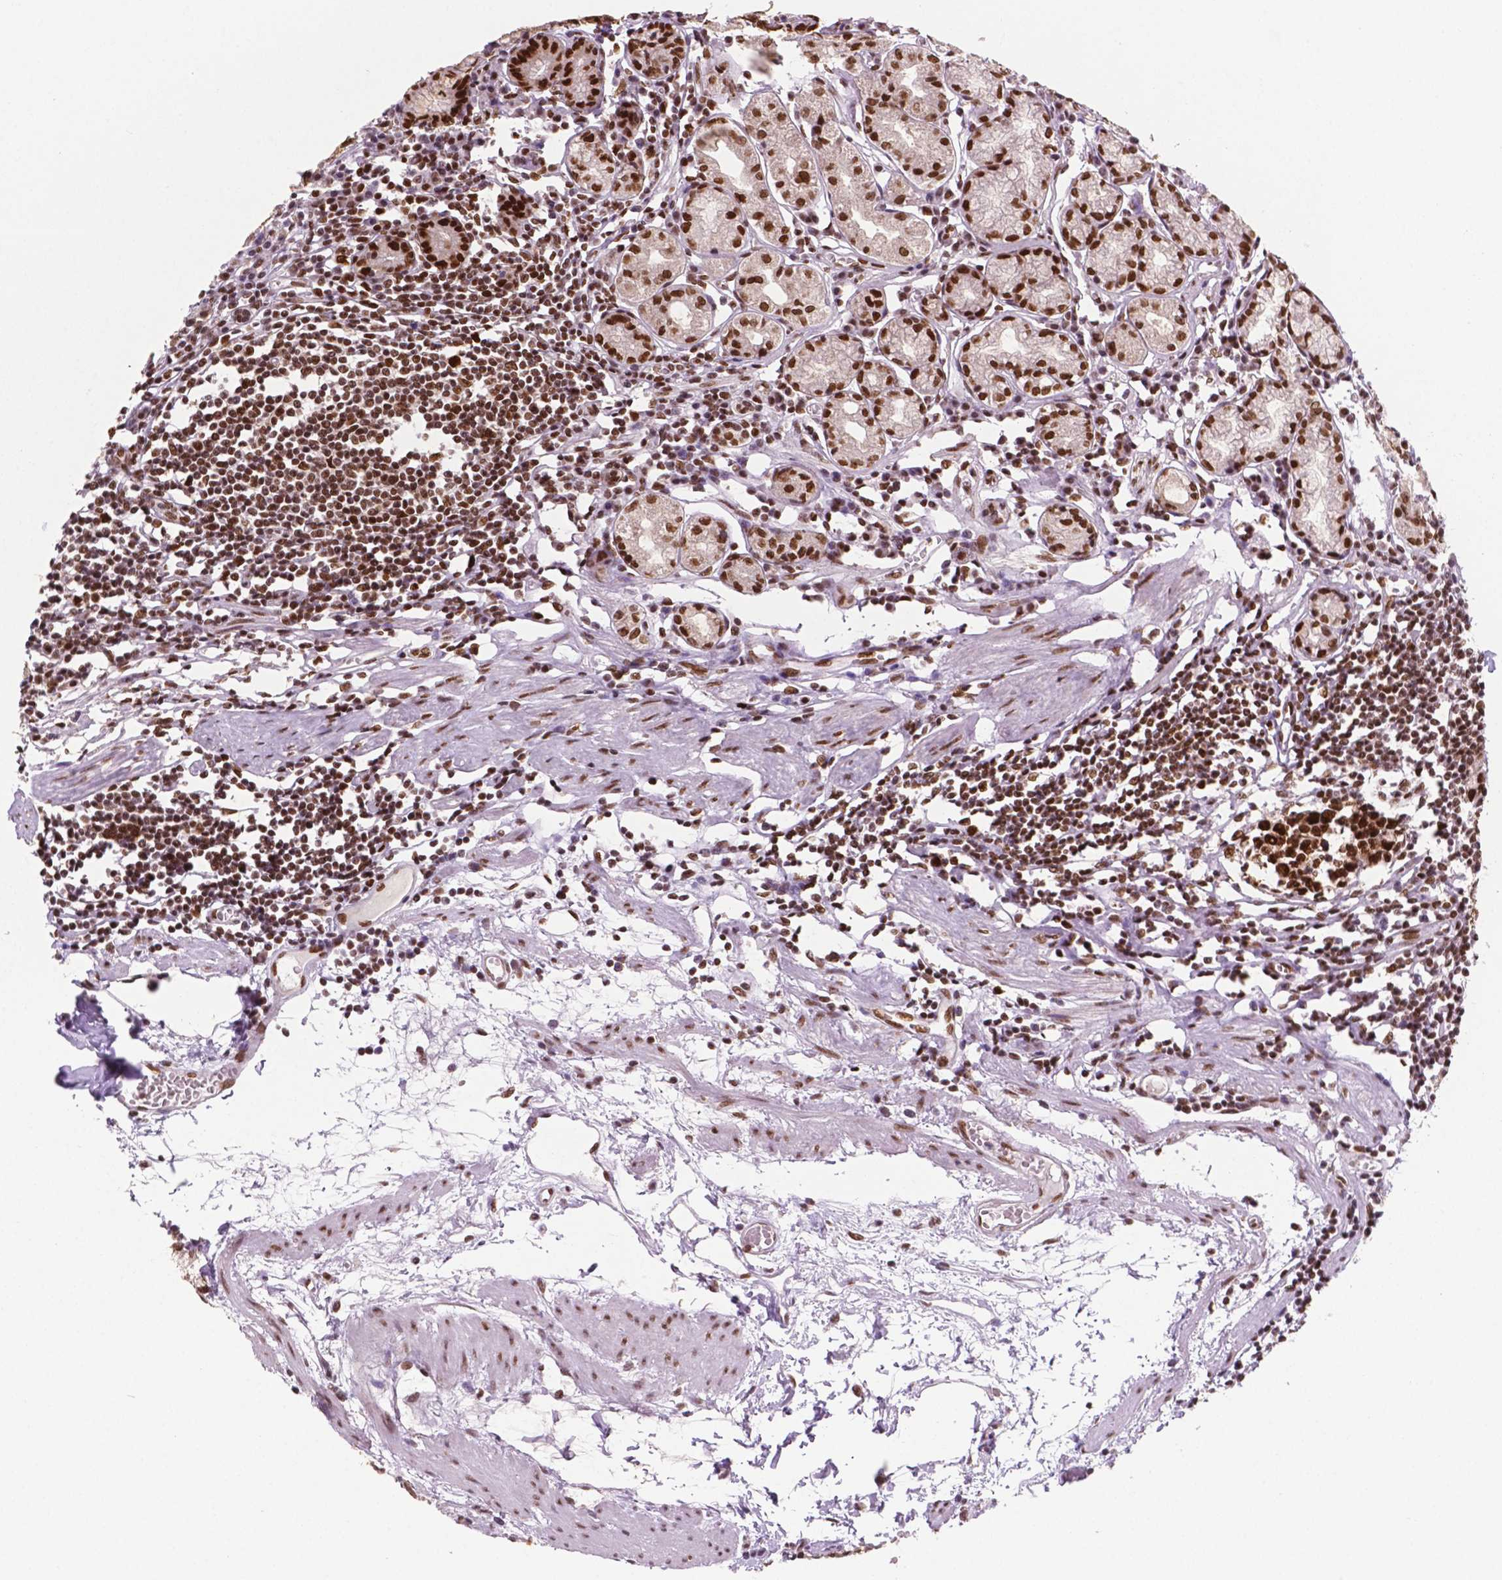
{"staining": {"intensity": "strong", "quantity": ">75%", "location": "nuclear"}, "tissue": "stomach", "cell_type": "Glandular cells", "image_type": "normal", "snomed": [{"axis": "morphology", "description": "Normal tissue, NOS"}, {"axis": "topography", "description": "Stomach"}], "caption": "Glandular cells display high levels of strong nuclear expression in approximately >75% of cells in benign human stomach.", "gene": "MLH1", "patient": {"sex": "male", "age": 55}}